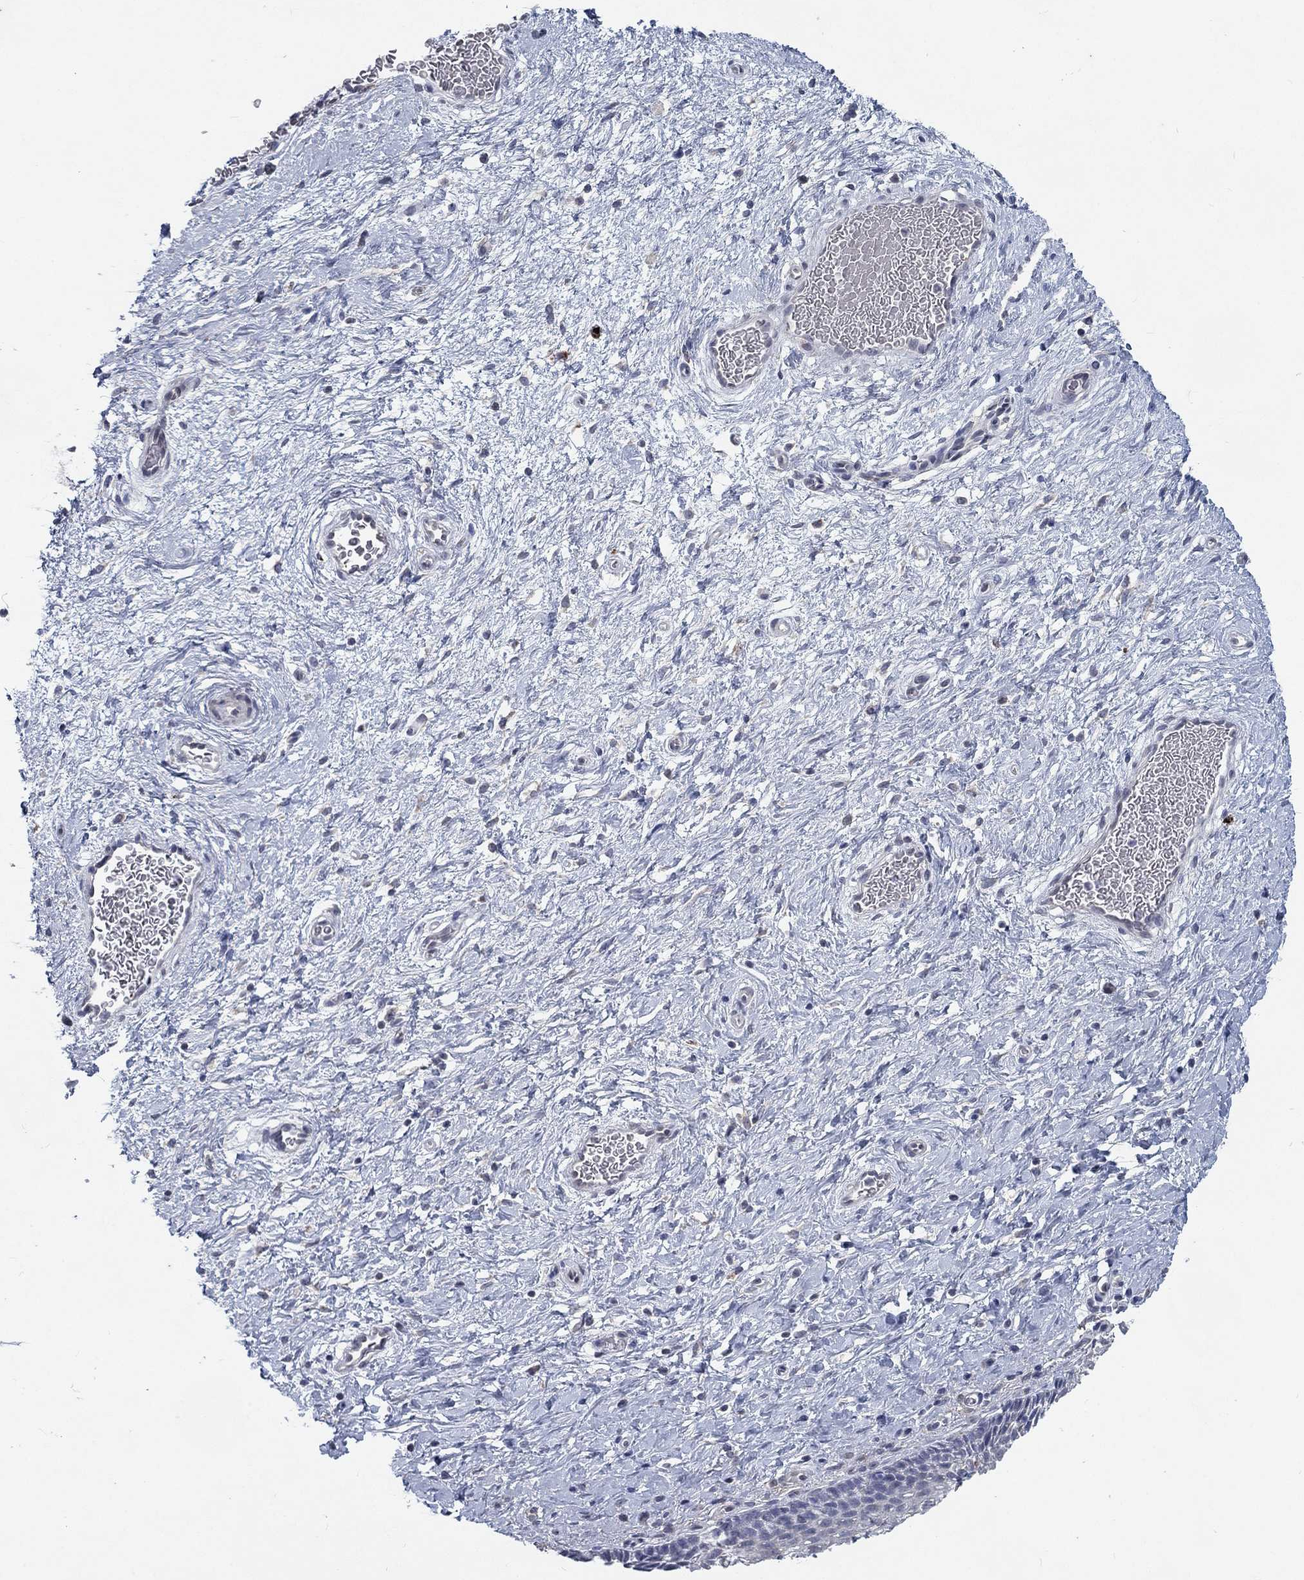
{"staining": {"intensity": "negative", "quantity": "none", "location": "none"}, "tissue": "cervix", "cell_type": "Glandular cells", "image_type": "normal", "snomed": [{"axis": "morphology", "description": "Normal tissue, NOS"}, {"axis": "topography", "description": "Cervix"}], "caption": "The photomicrograph displays no significant expression in glandular cells of cervix. (DAB (3,3'-diaminobenzidine) immunohistochemistry (IHC), high magnification).", "gene": "MTSS2", "patient": {"sex": "female", "age": 34}}